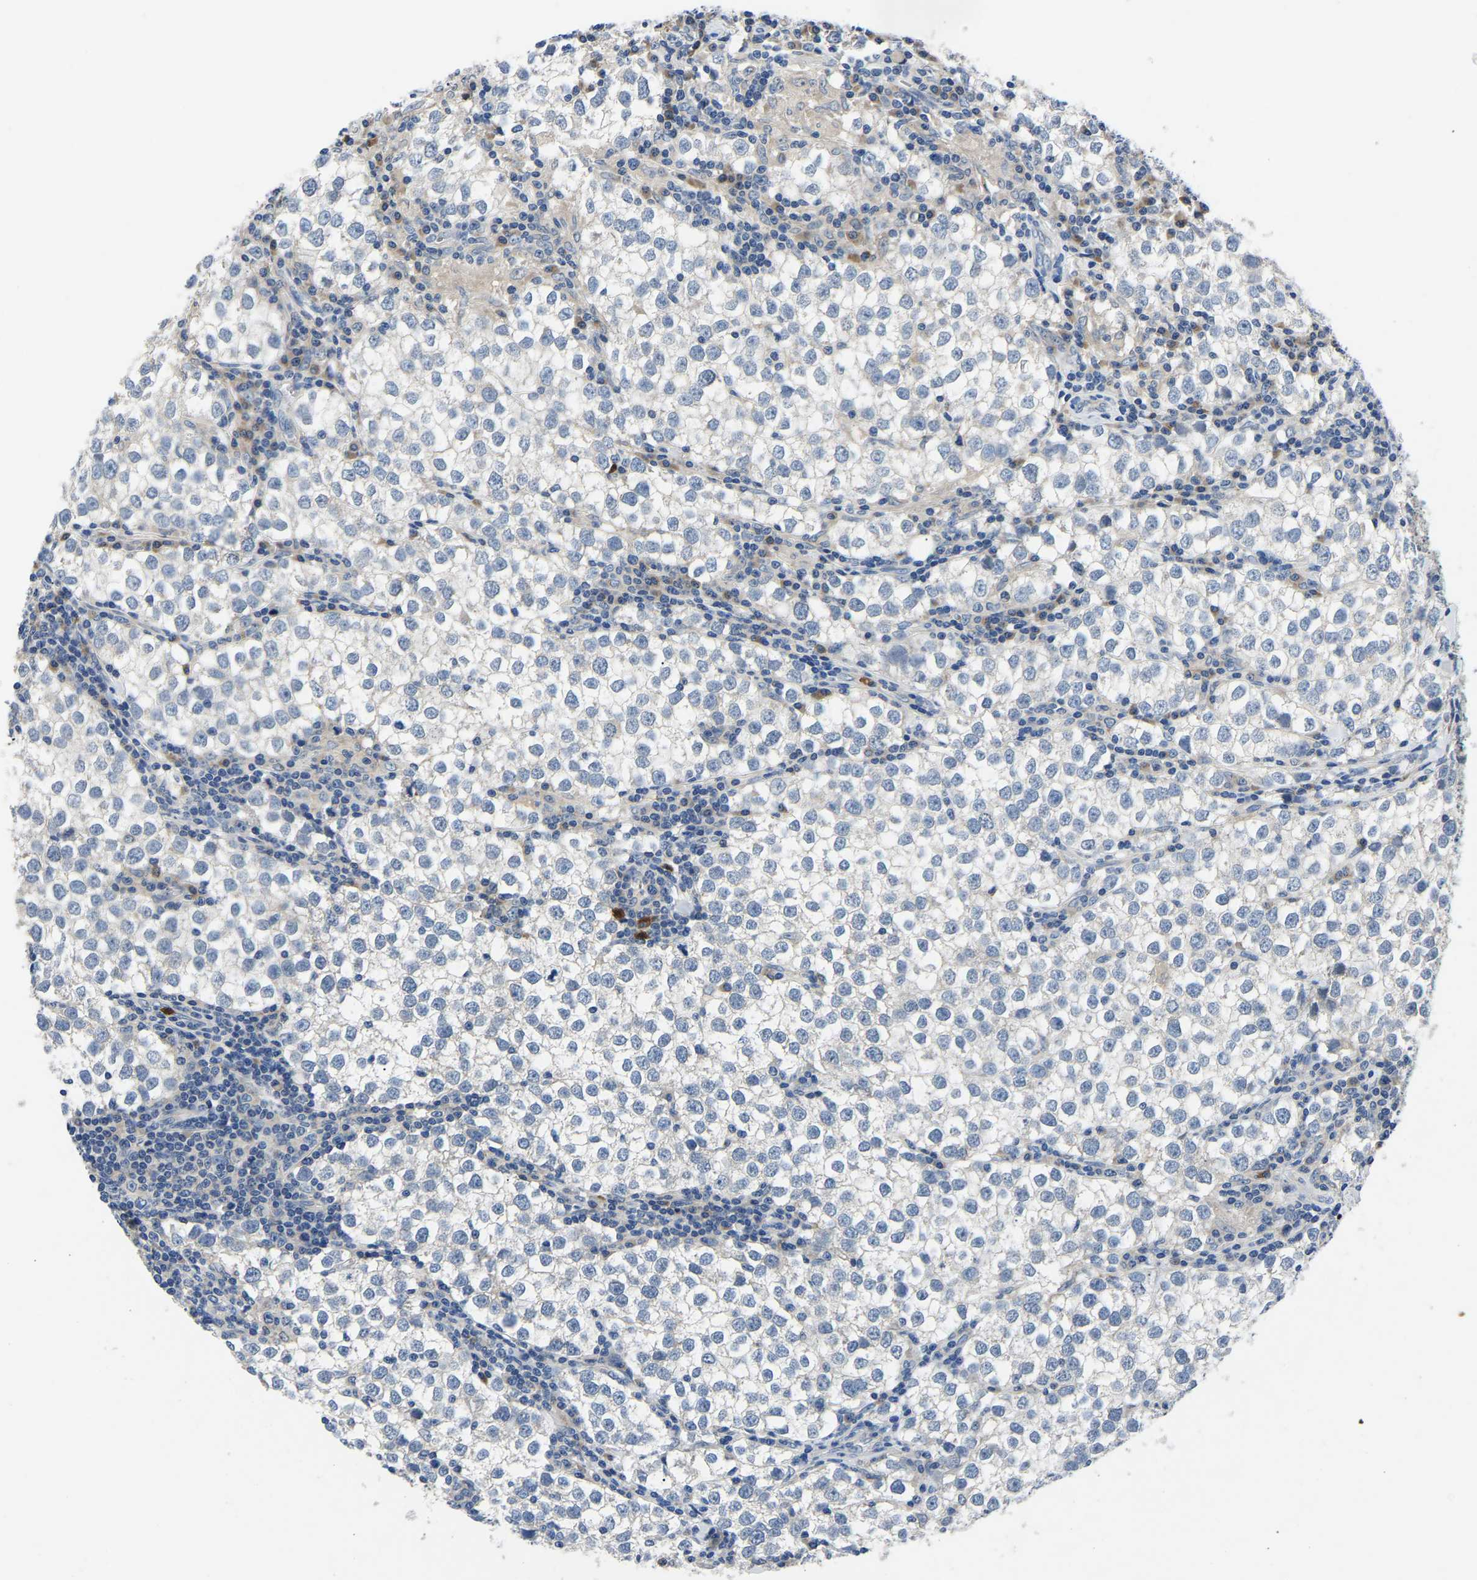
{"staining": {"intensity": "negative", "quantity": "none", "location": "none"}, "tissue": "testis cancer", "cell_type": "Tumor cells", "image_type": "cancer", "snomed": [{"axis": "morphology", "description": "Seminoma, NOS"}, {"axis": "morphology", "description": "Carcinoma, Embryonal, NOS"}, {"axis": "topography", "description": "Testis"}], "caption": "IHC micrograph of neoplastic tissue: testis cancer (seminoma) stained with DAB exhibits no significant protein staining in tumor cells. (DAB IHC, high magnification).", "gene": "TOR1B", "patient": {"sex": "male", "age": 36}}